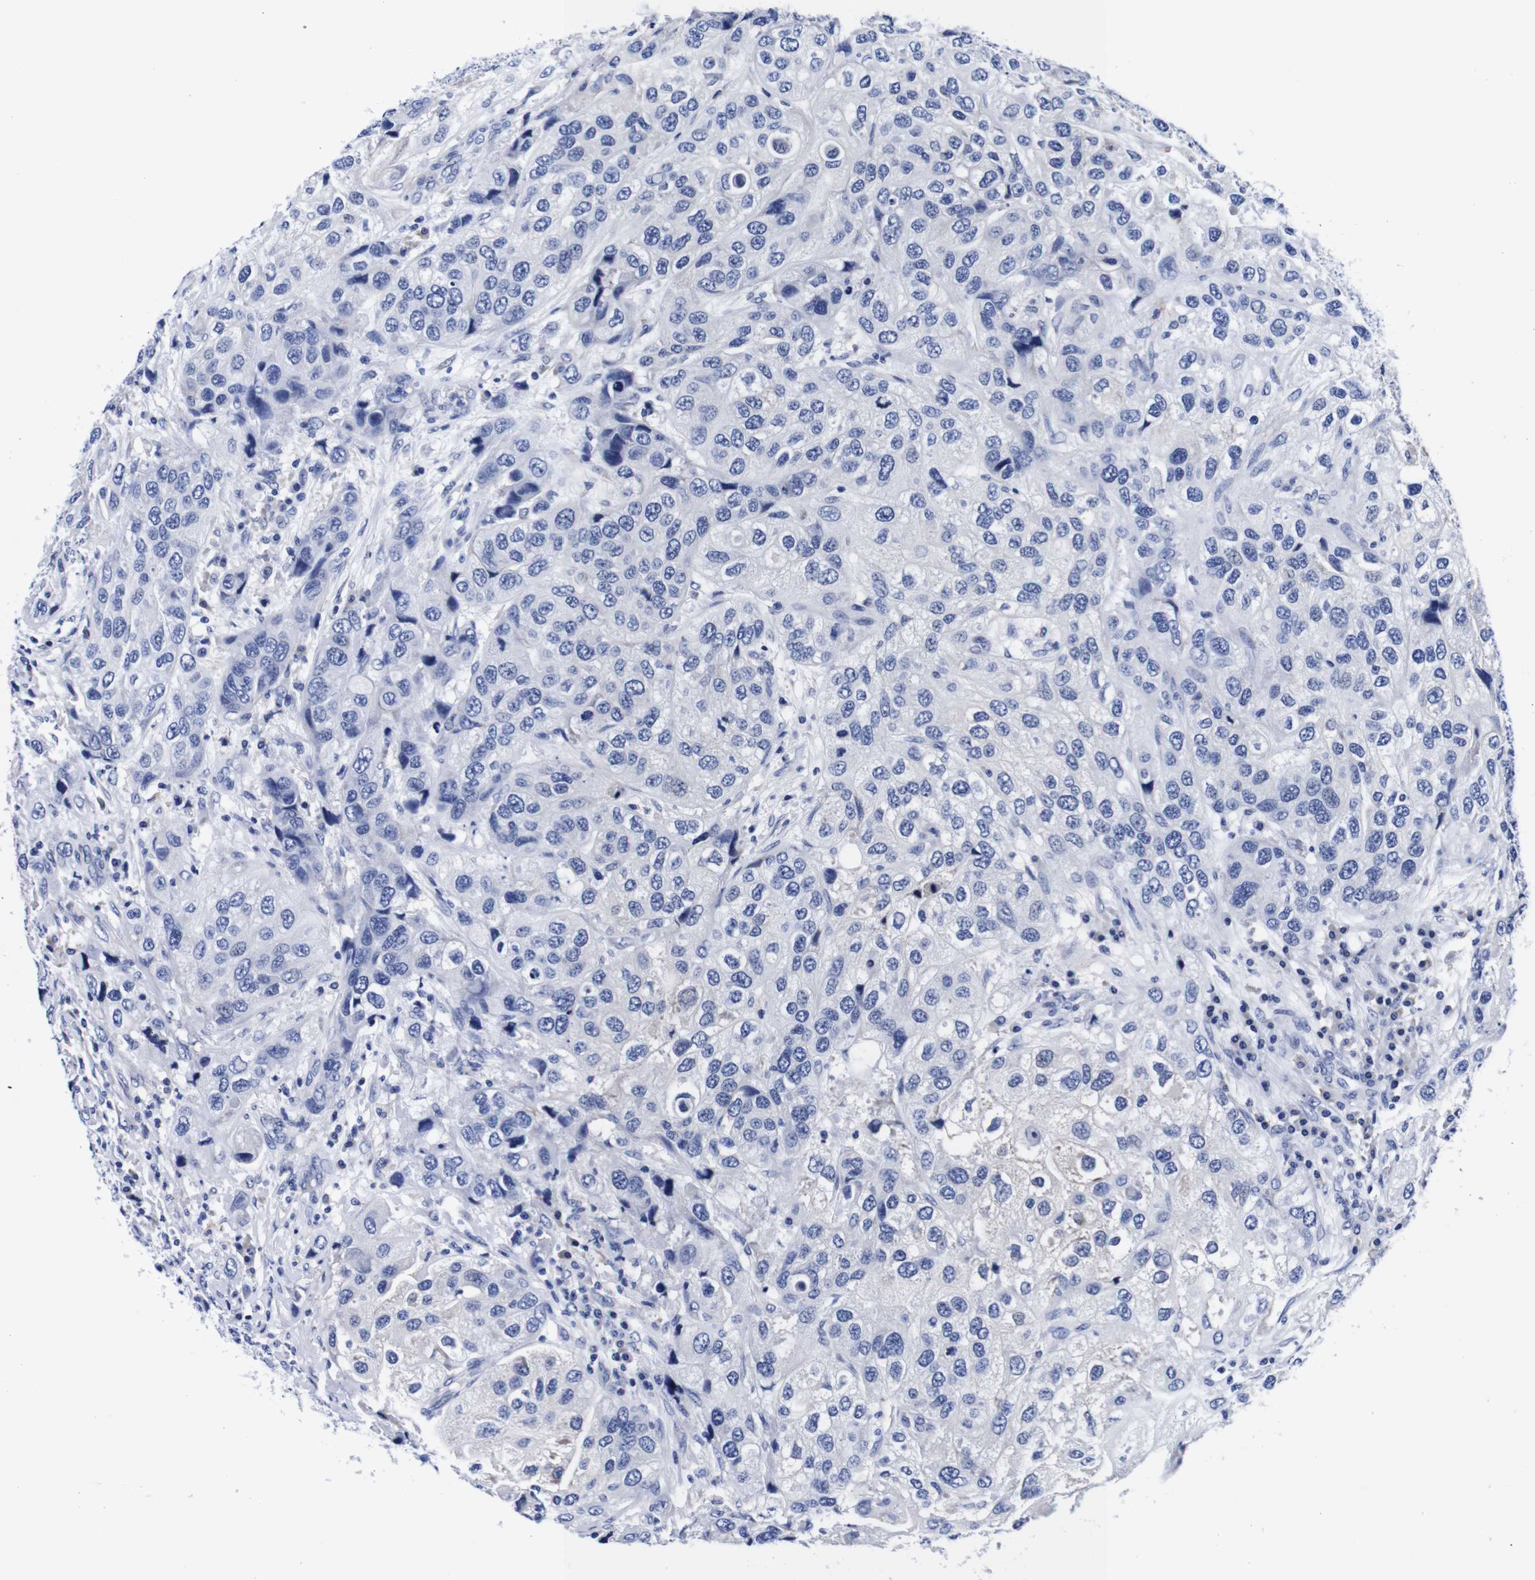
{"staining": {"intensity": "negative", "quantity": "none", "location": "none"}, "tissue": "urothelial cancer", "cell_type": "Tumor cells", "image_type": "cancer", "snomed": [{"axis": "morphology", "description": "Urothelial carcinoma, High grade"}, {"axis": "topography", "description": "Urinary bladder"}], "caption": "Immunohistochemical staining of human urothelial cancer reveals no significant expression in tumor cells. (Brightfield microscopy of DAB IHC at high magnification).", "gene": "CLEC4G", "patient": {"sex": "female", "age": 64}}